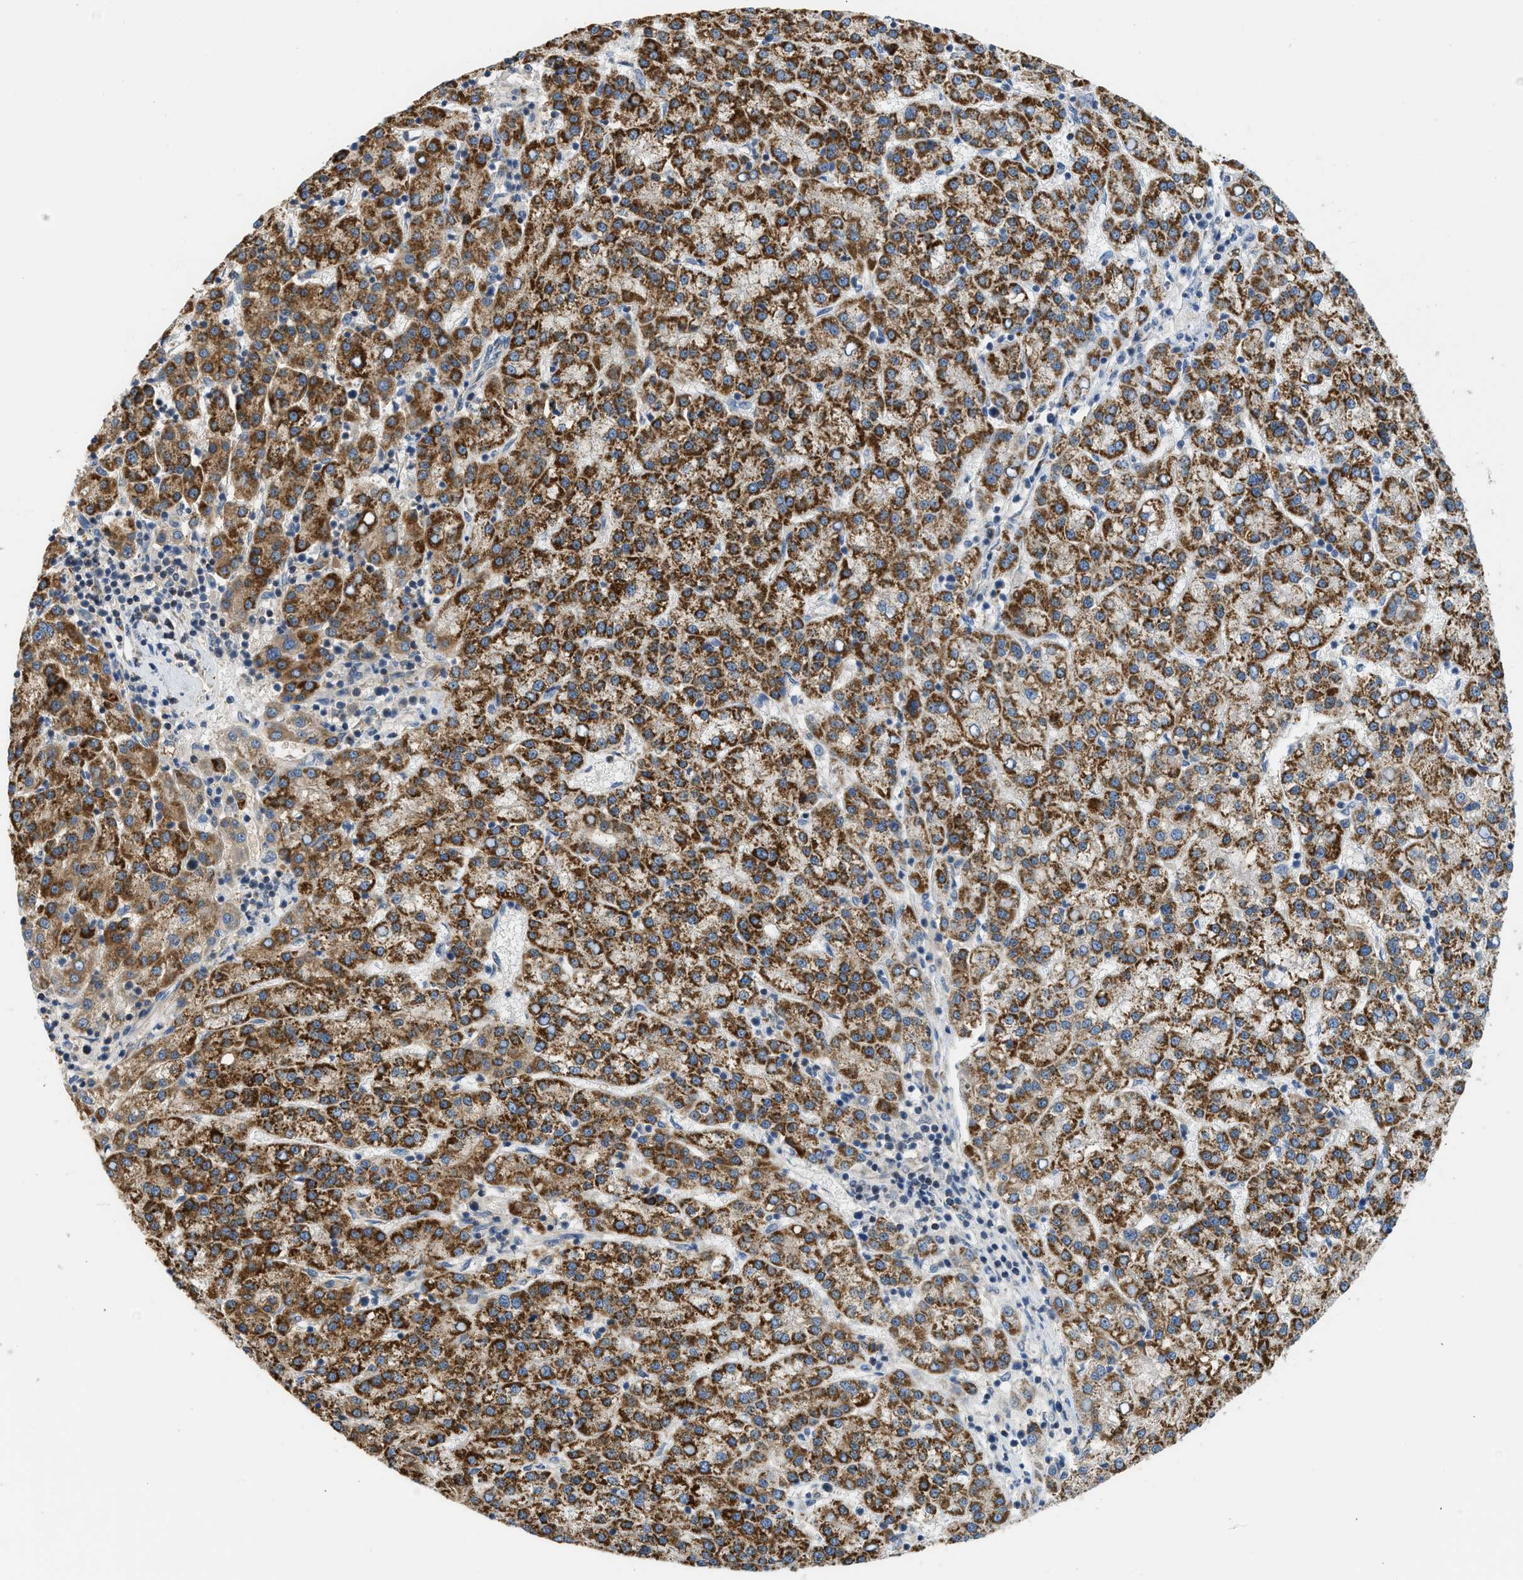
{"staining": {"intensity": "strong", "quantity": ">75%", "location": "cytoplasmic/membranous"}, "tissue": "liver cancer", "cell_type": "Tumor cells", "image_type": "cancer", "snomed": [{"axis": "morphology", "description": "Carcinoma, Hepatocellular, NOS"}, {"axis": "topography", "description": "Liver"}], "caption": "Immunohistochemistry (IHC) (DAB (3,3'-diaminobenzidine)) staining of human hepatocellular carcinoma (liver) shows strong cytoplasmic/membranous protein positivity in about >75% of tumor cells.", "gene": "GOT2", "patient": {"sex": "female", "age": 58}}